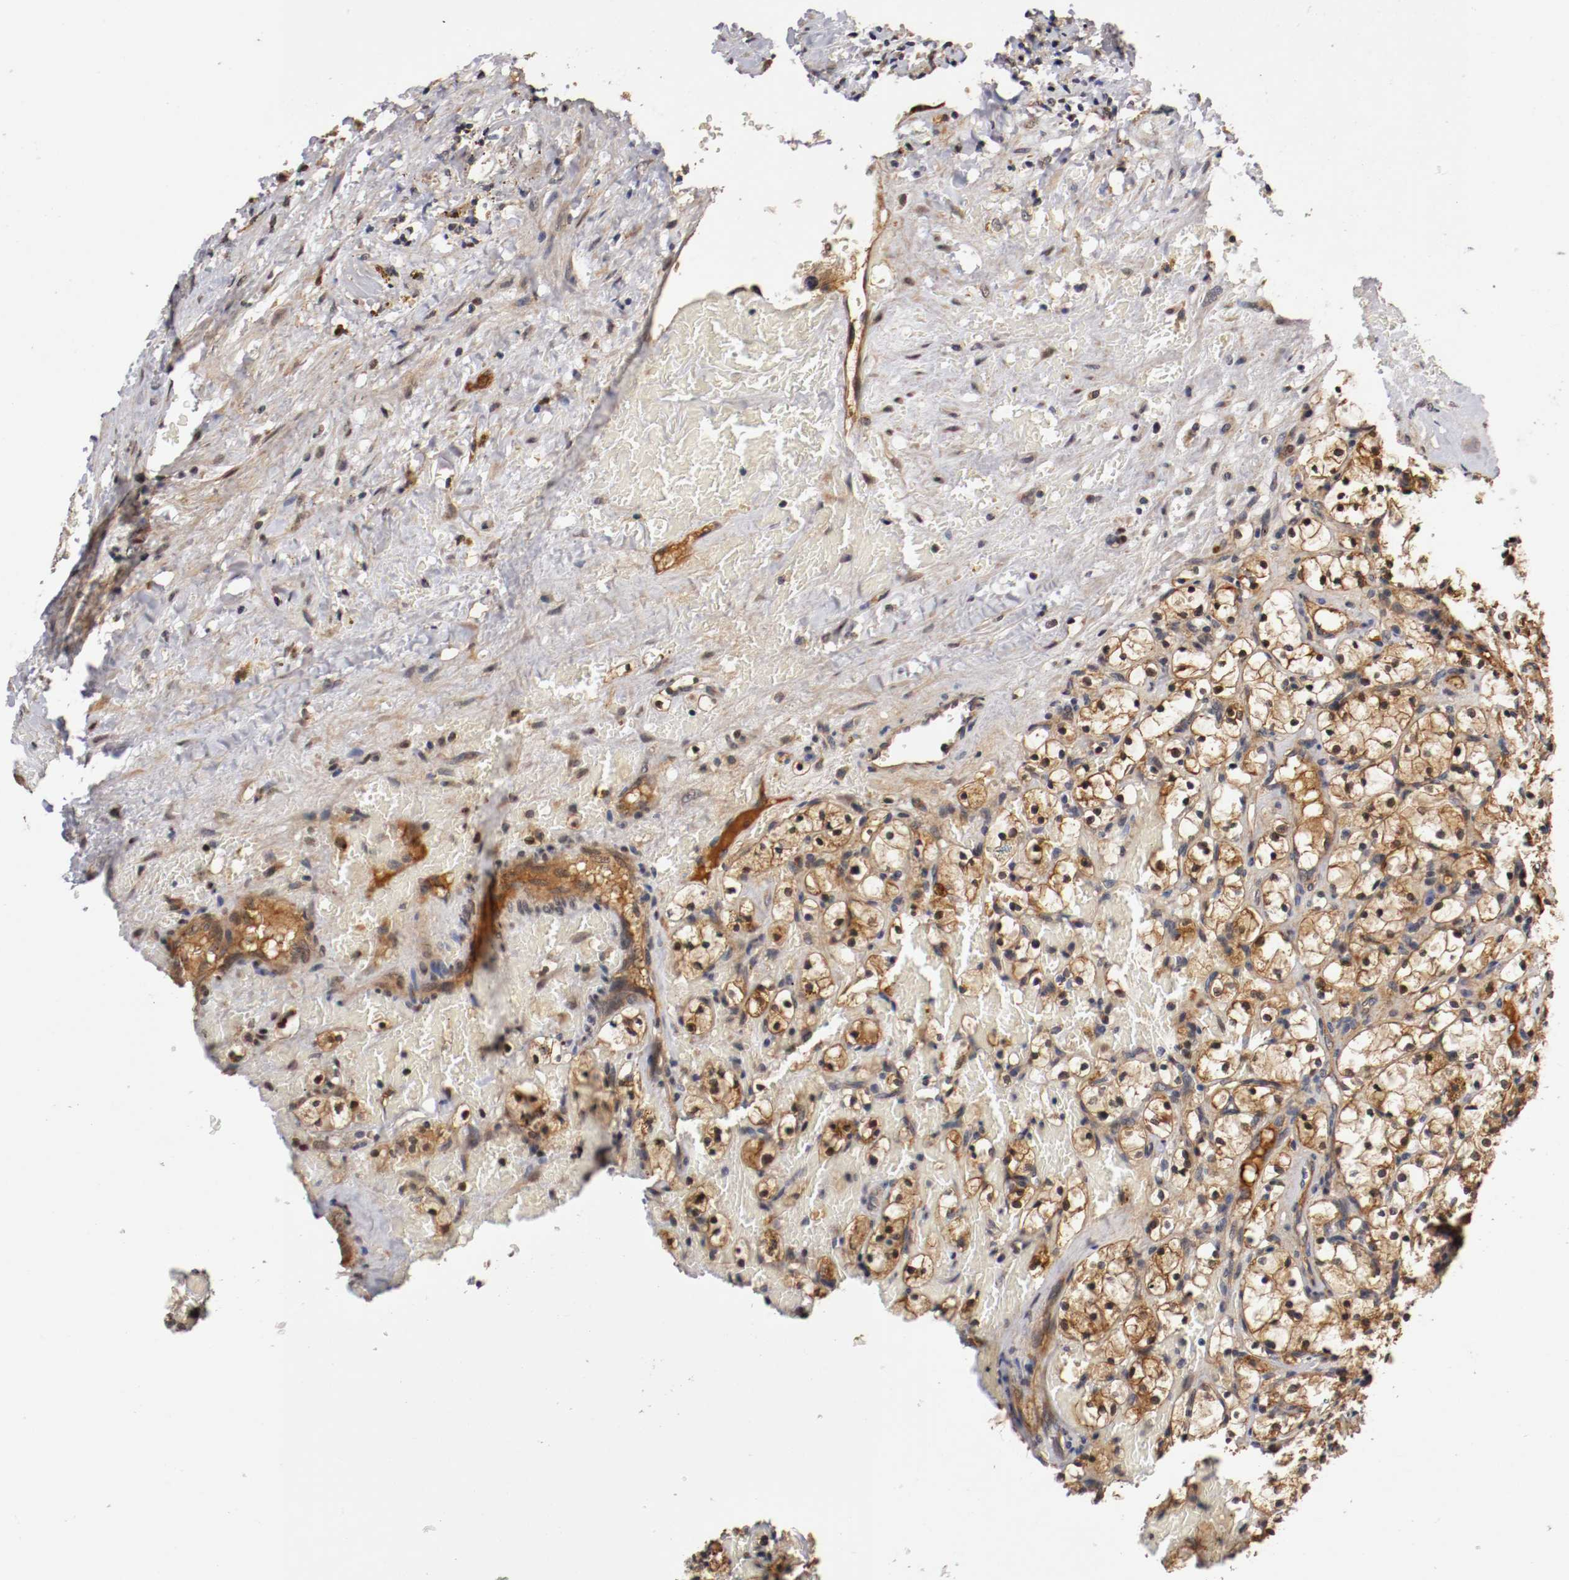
{"staining": {"intensity": "strong", "quantity": ">75%", "location": "cytoplasmic/membranous,nuclear"}, "tissue": "renal cancer", "cell_type": "Tumor cells", "image_type": "cancer", "snomed": [{"axis": "morphology", "description": "Adenocarcinoma, NOS"}, {"axis": "topography", "description": "Kidney"}], "caption": "Renal cancer stained with a protein marker exhibits strong staining in tumor cells.", "gene": "TNFRSF1B", "patient": {"sex": "female", "age": 83}}